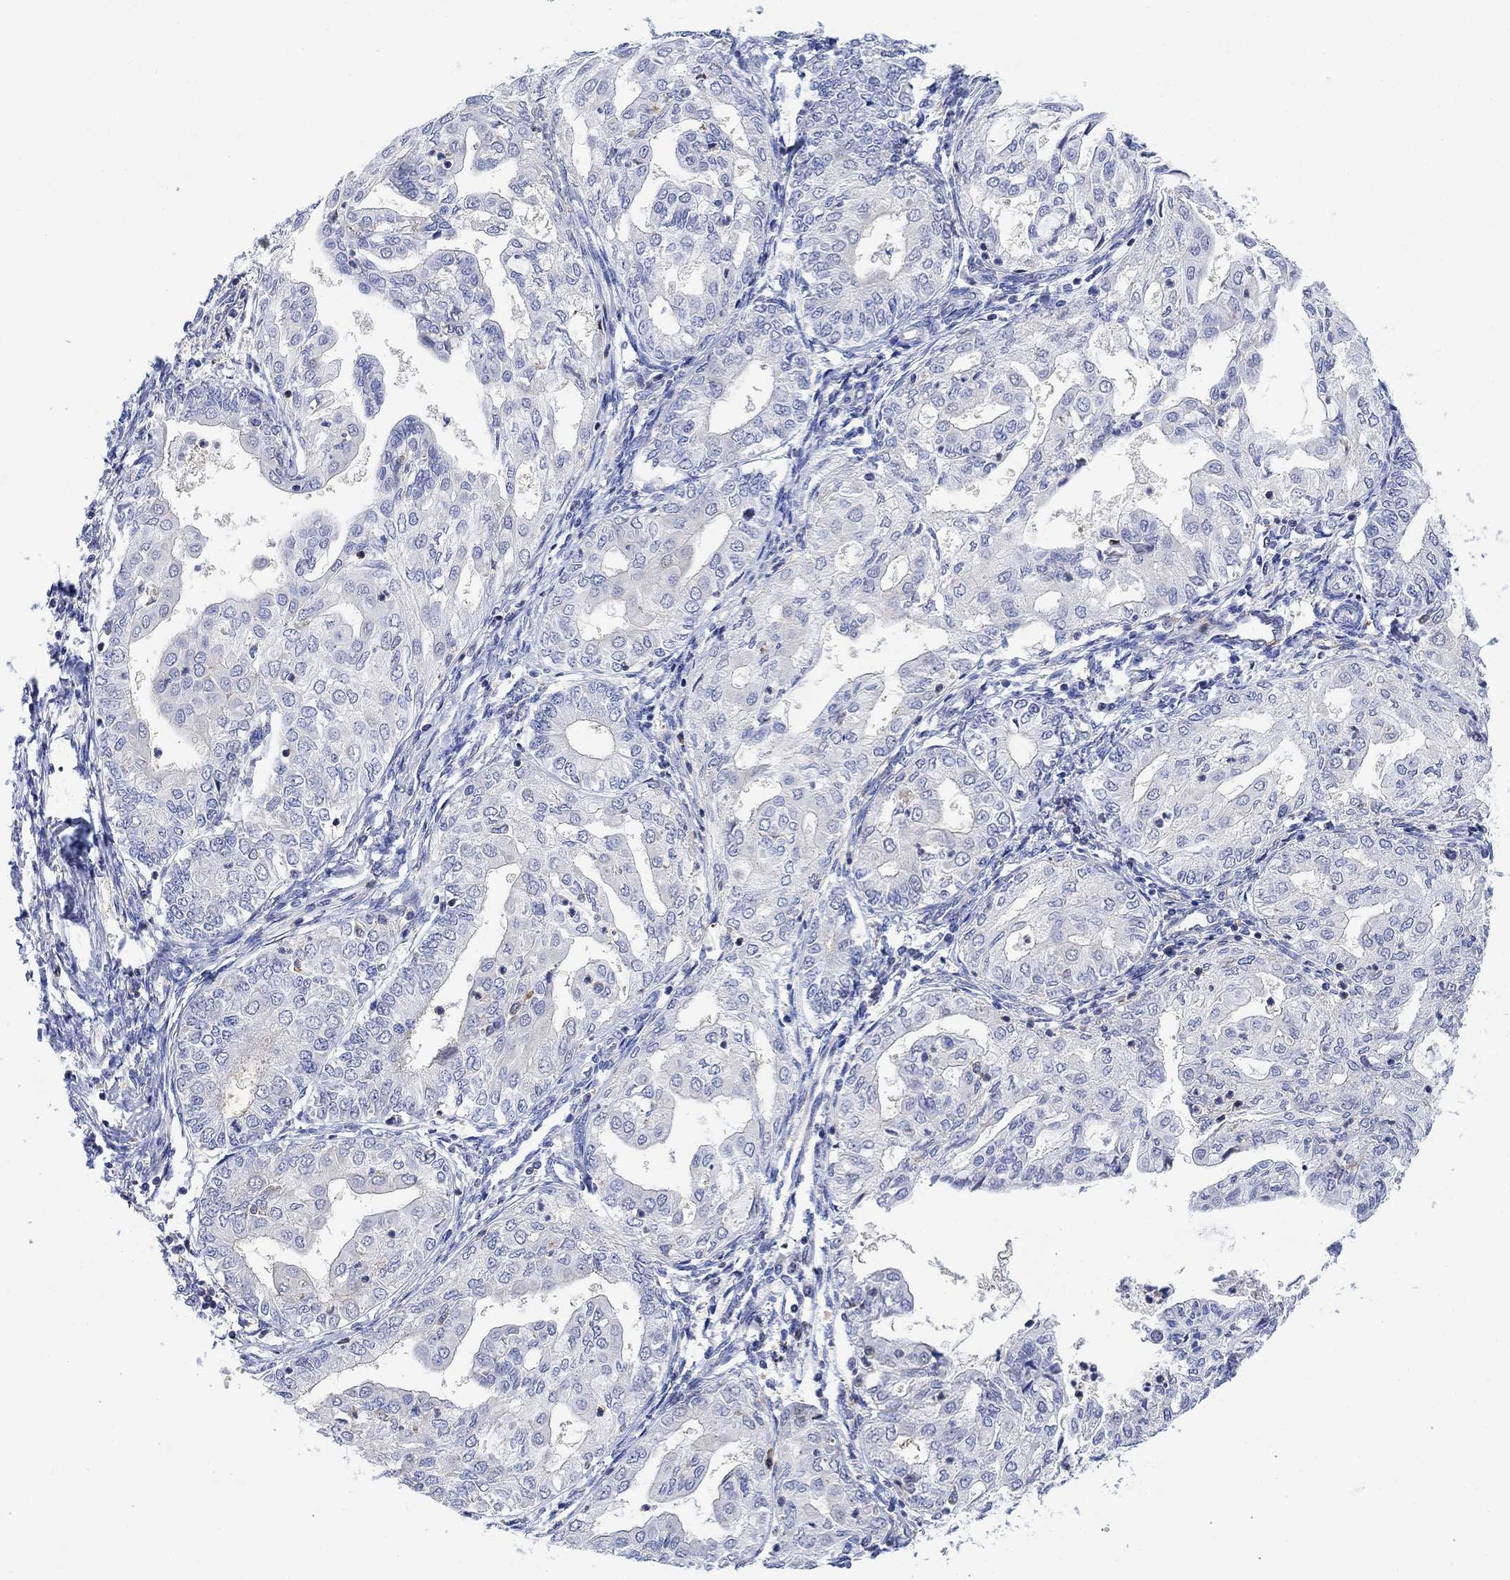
{"staining": {"intensity": "negative", "quantity": "none", "location": "none"}, "tissue": "endometrial cancer", "cell_type": "Tumor cells", "image_type": "cancer", "snomed": [{"axis": "morphology", "description": "Adenocarcinoma, NOS"}, {"axis": "topography", "description": "Endometrium"}], "caption": "The immunohistochemistry (IHC) micrograph has no significant staining in tumor cells of endometrial cancer (adenocarcinoma) tissue. (DAB immunohistochemistry with hematoxylin counter stain).", "gene": "ARSK", "patient": {"sex": "female", "age": 68}}